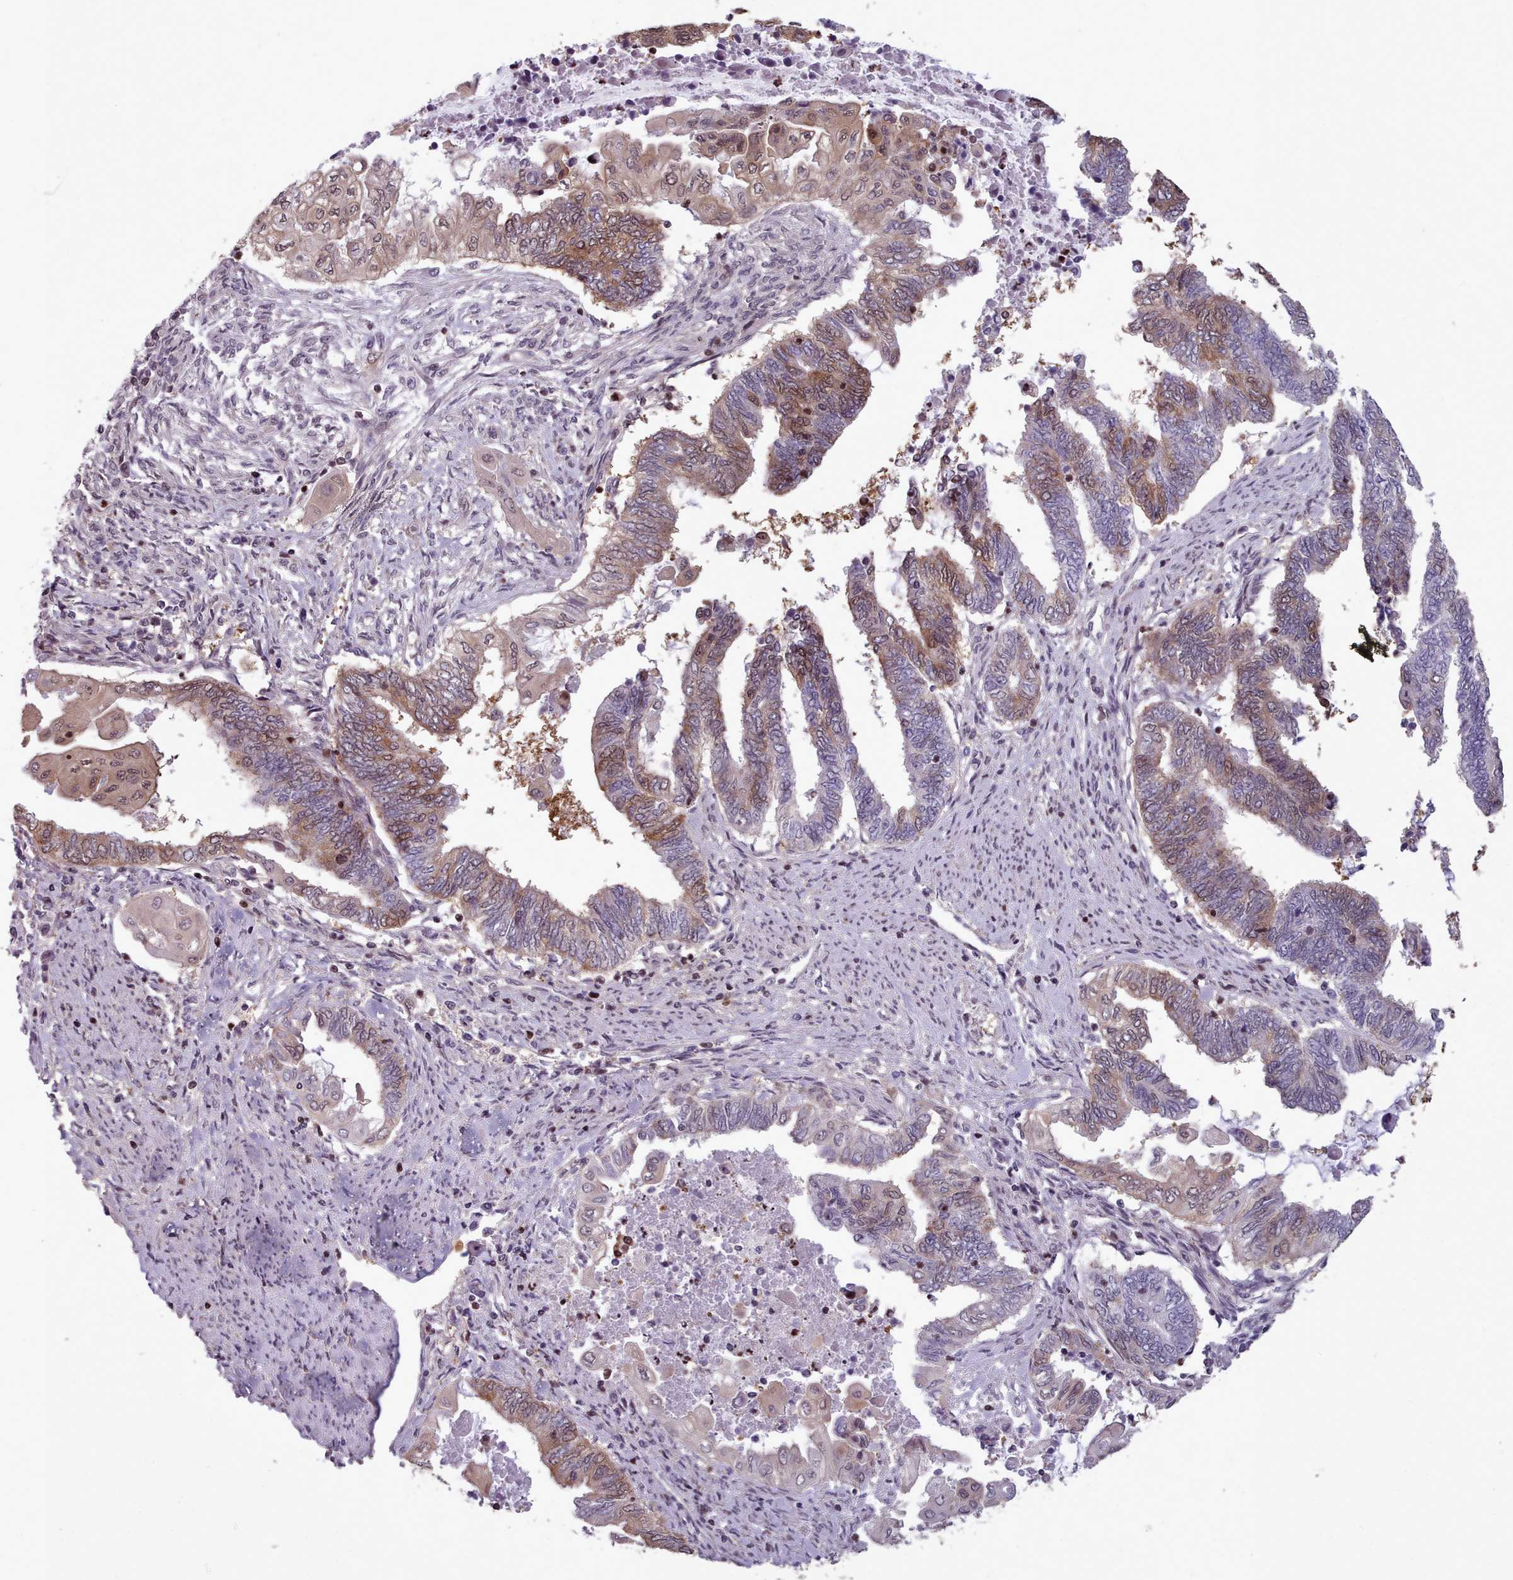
{"staining": {"intensity": "weak", "quantity": "25%-75%", "location": "cytoplasmic/membranous,nuclear"}, "tissue": "endometrial cancer", "cell_type": "Tumor cells", "image_type": "cancer", "snomed": [{"axis": "morphology", "description": "Adenocarcinoma, NOS"}, {"axis": "topography", "description": "Uterus"}, {"axis": "topography", "description": "Endometrium"}], "caption": "IHC staining of endometrial cancer (adenocarcinoma), which reveals low levels of weak cytoplasmic/membranous and nuclear staining in about 25%-75% of tumor cells indicating weak cytoplasmic/membranous and nuclear protein positivity. The staining was performed using DAB (brown) for protein detection and nuclei were counterstained in hematoxylin (blue).", "gene": "ENSA", "patient": {"sex": "female", "age": 70}}